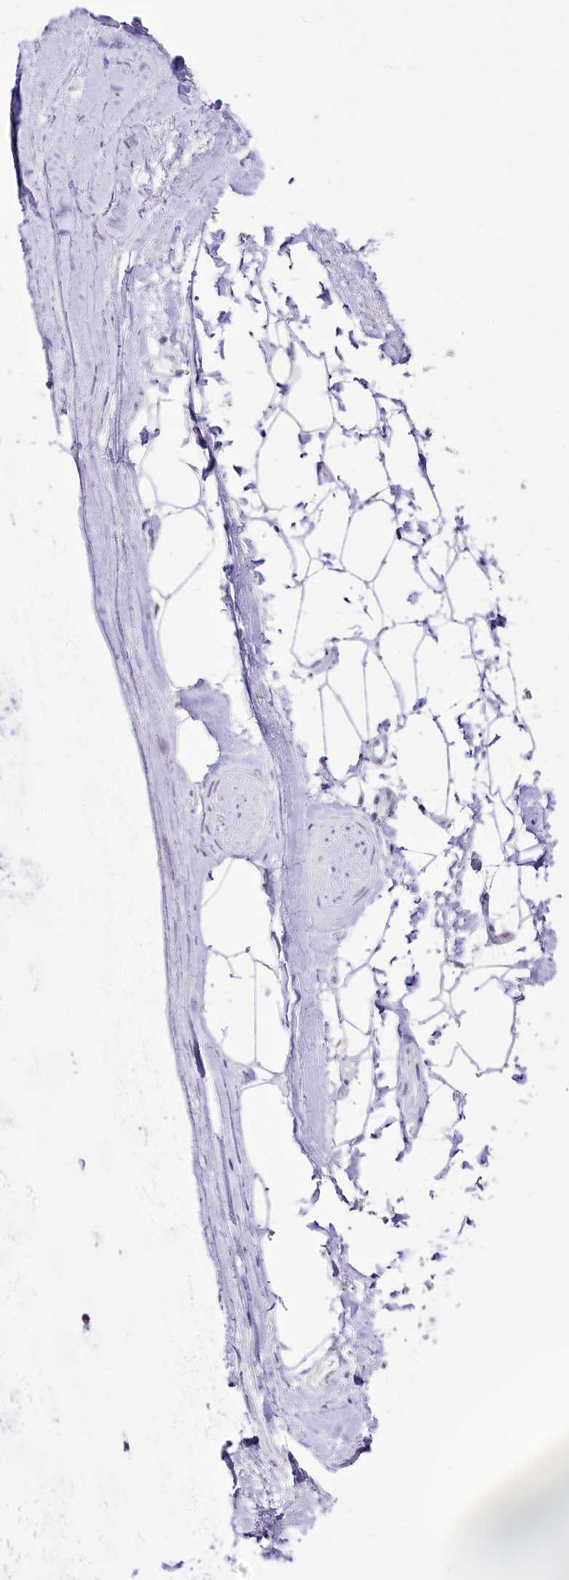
{"staining": {"intensity": "negative", "quantity": "none", "location": "none"}, "tissue": "adipose tissue", "cell_type": "Adipocytes", "image_type": "normal", "snomed": [{"axis": "morphology", "description": "Normal tissue, NOS"}, {"axis": "topography", "description": "Cartilage tissue"}, {"axis": "topography", "description": "Bronchus"}], "caption": "A high-resolution micrograph shows immunohistochemistry (IHC) staining of normal adipose tissue, which reveals no significant expression in adipocytes.", "gene": "SLC39A10", "patient": {"sex": "female", "age": 73}}